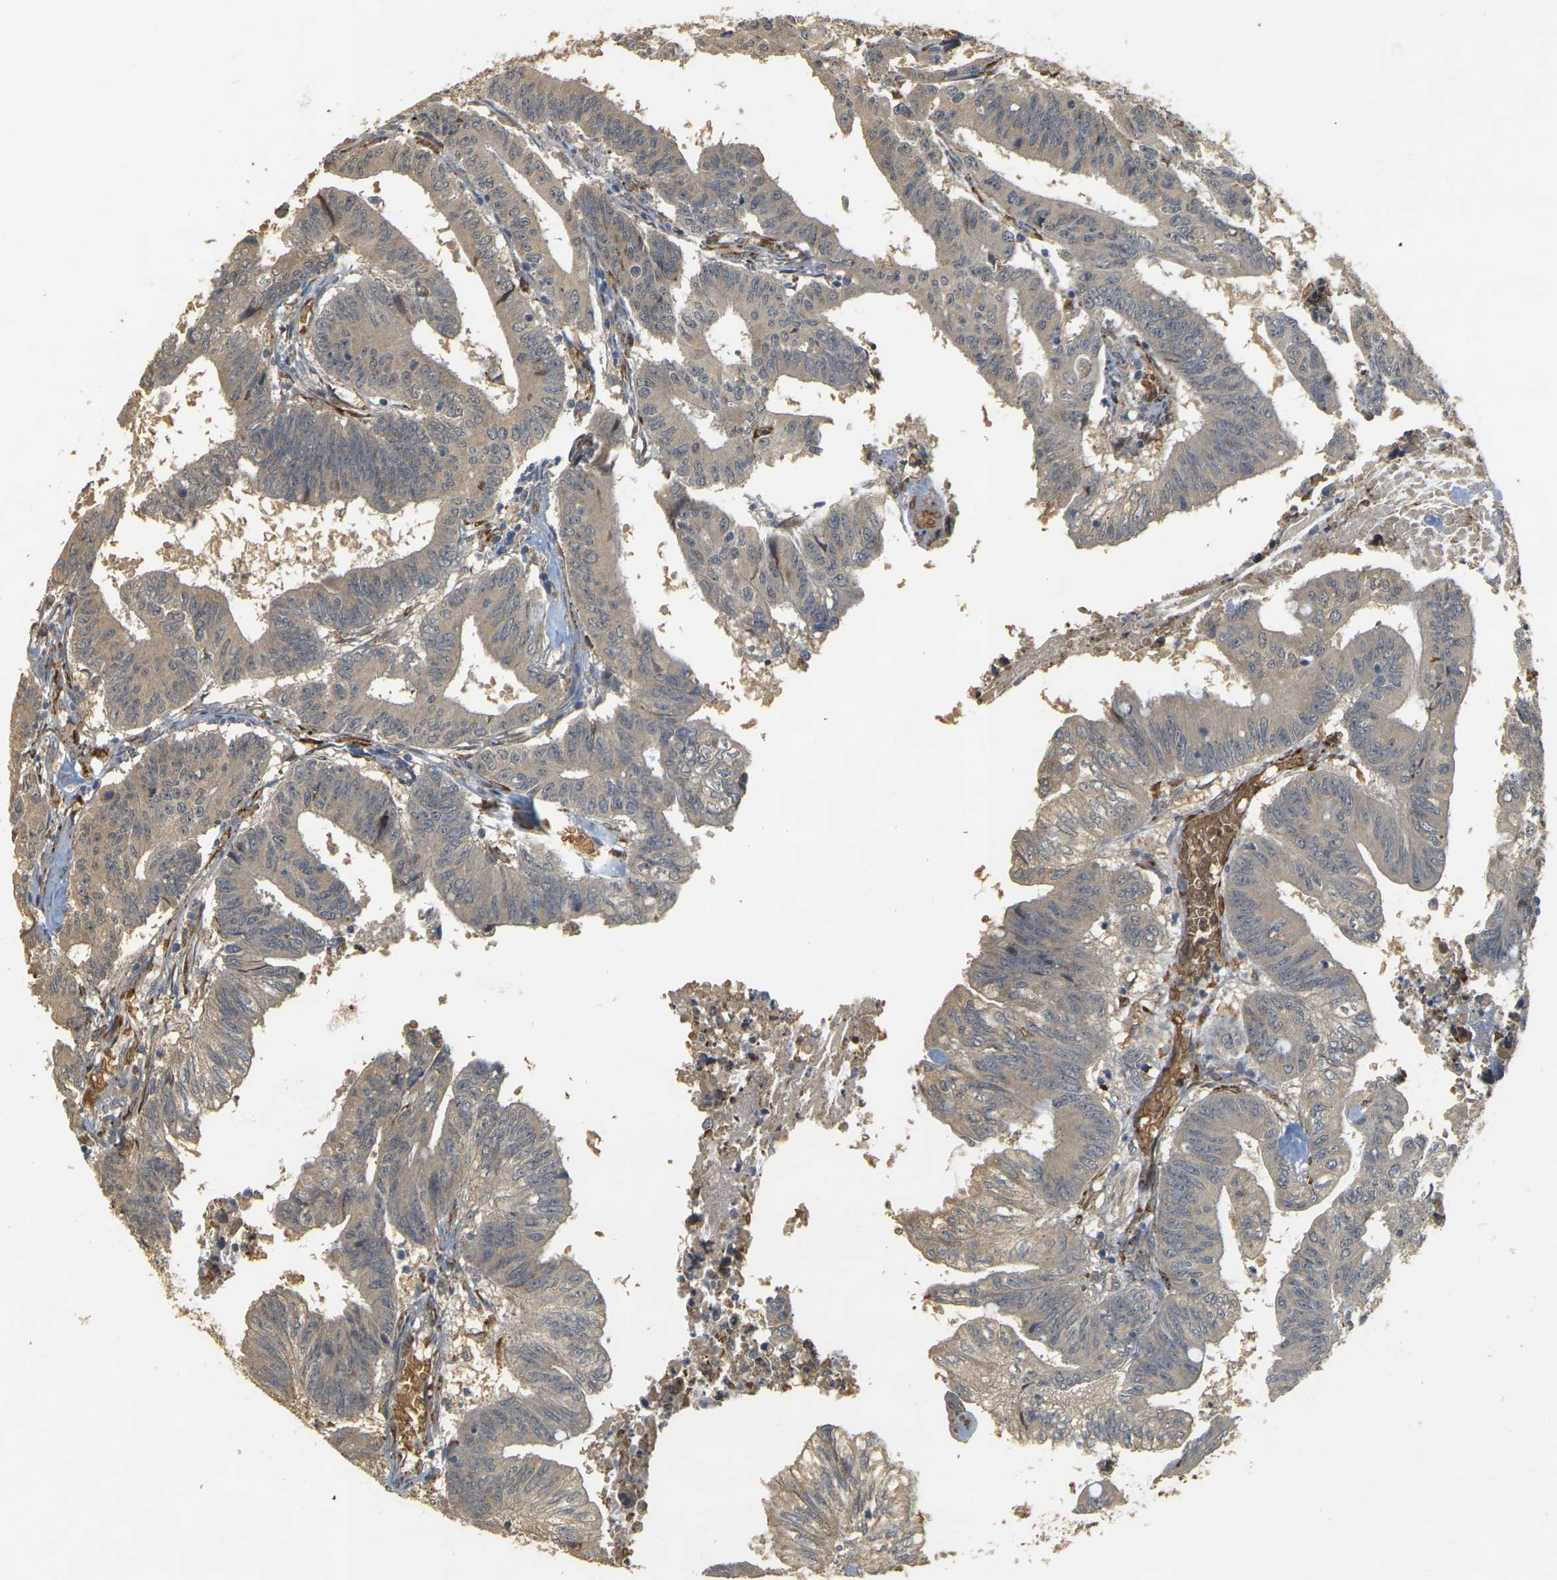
{"staining": {"intensity": "weak", "quantity": "<25%", "location": "cytoplasmic/membranous"}, "tissue": "colorectal cancer", "cell_type": "Tumor cells", "image_type": "cancer", "snomed": [{"axis": "morphology", "description": "Adenocarcinoma, NOS"}, {"axis": "topography", "description": "Colon"}], "caption": "High magnification brightfield microscopy of adenocarcinoma (colorectal) stained with DAB (3,3'-diaminobenzidine) (brown) and counterstained with hematoxylin (blue): tumor cells show no significant staining.", "gene": "MEGF9", "patient": {"sex": "male", "age": 45}}